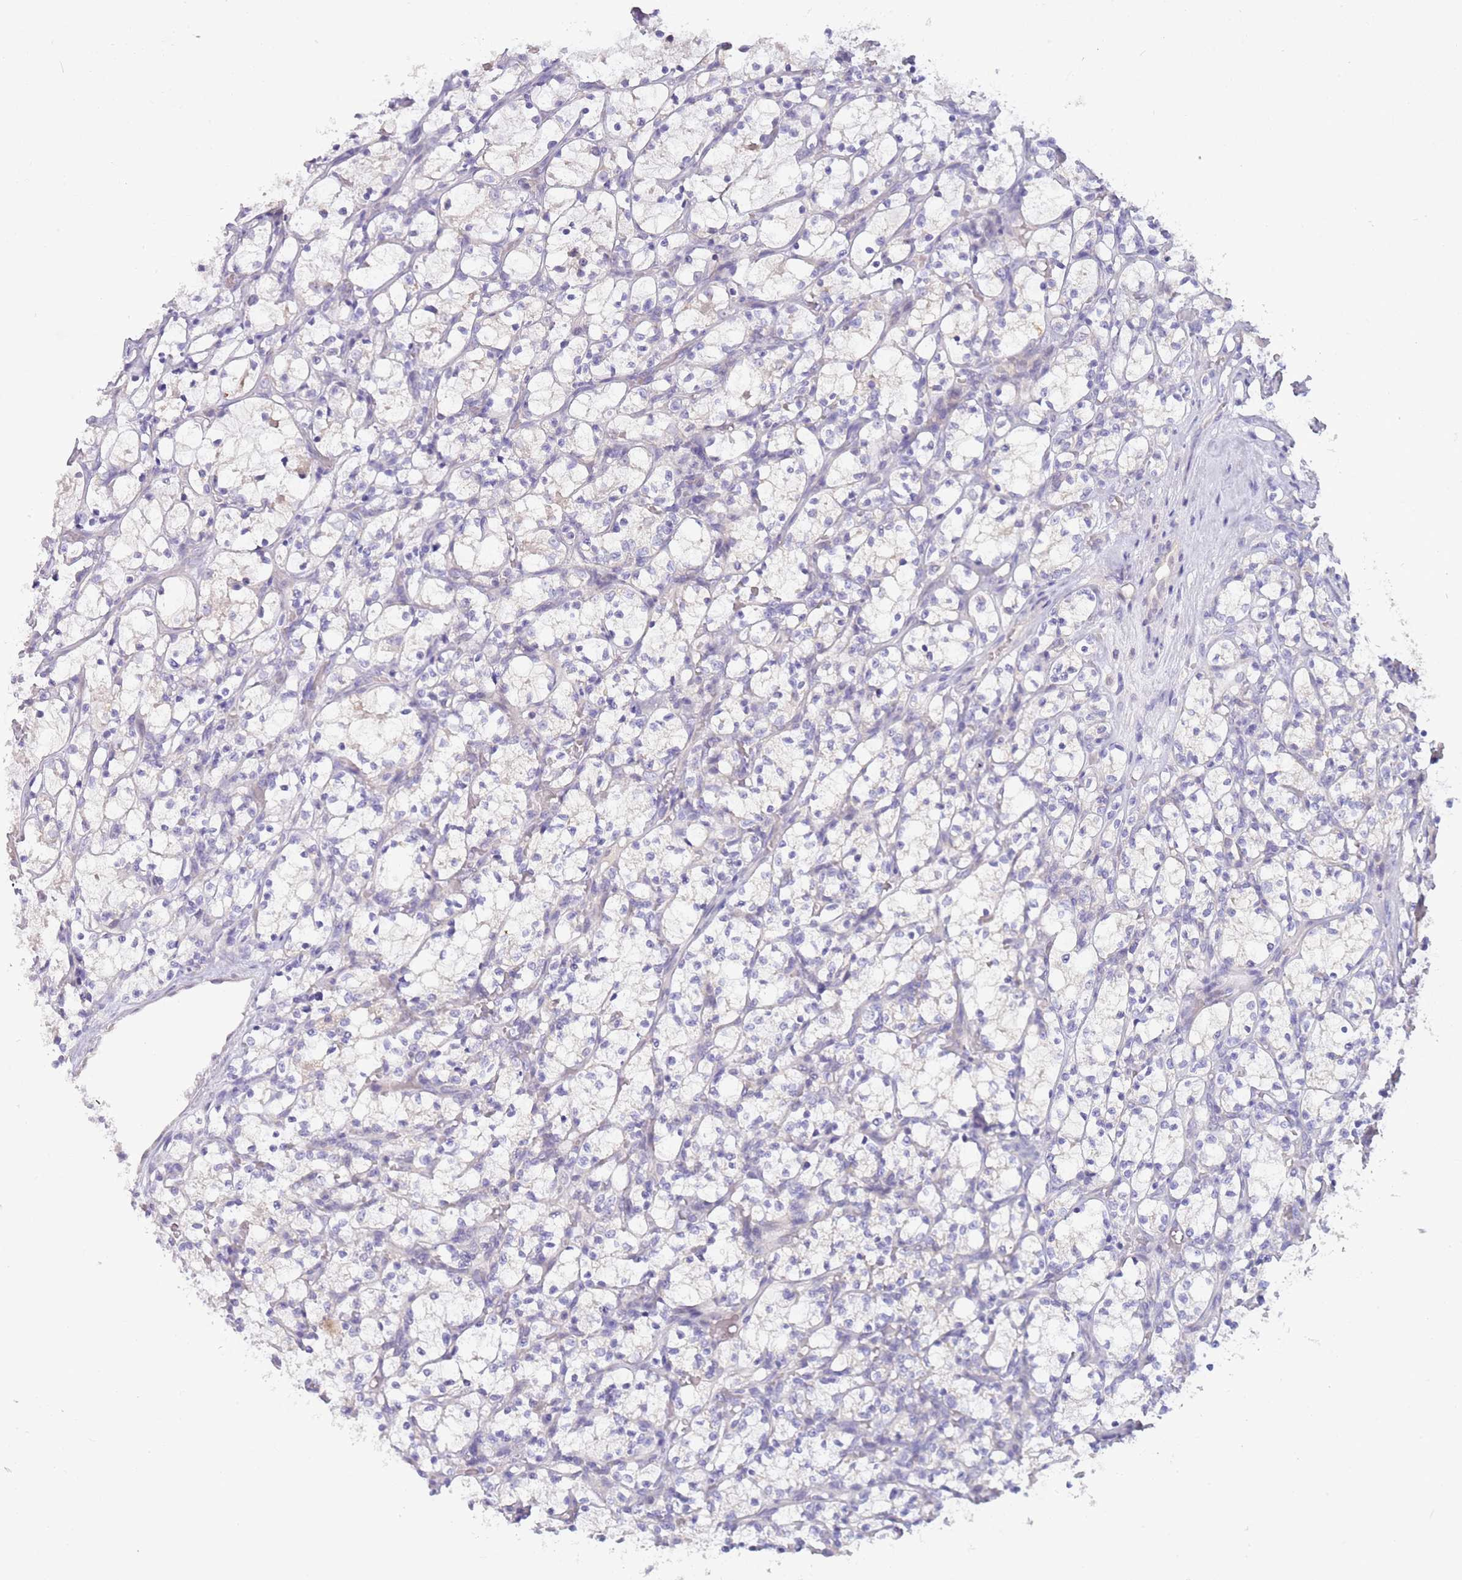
{"staining": {"intensity": "negative", "quantity": "none", "location": "none"}, "tissue": "renal cancer", "cell_type": "Tumor cells", "image_type": "cancer", "snomed": [{"axis": "morphology", "description": "Adenocarcinoma, NOS"}, {"axis": "topography", "description": "Kidney"}], "caption": "A high-resolution histopathology image shows immunohistochemistry staining of renal cancer, which shows no significant expression in tumor cells.", "gene": "DDHD1", "patient": {"sex": "female", "age": 69}}